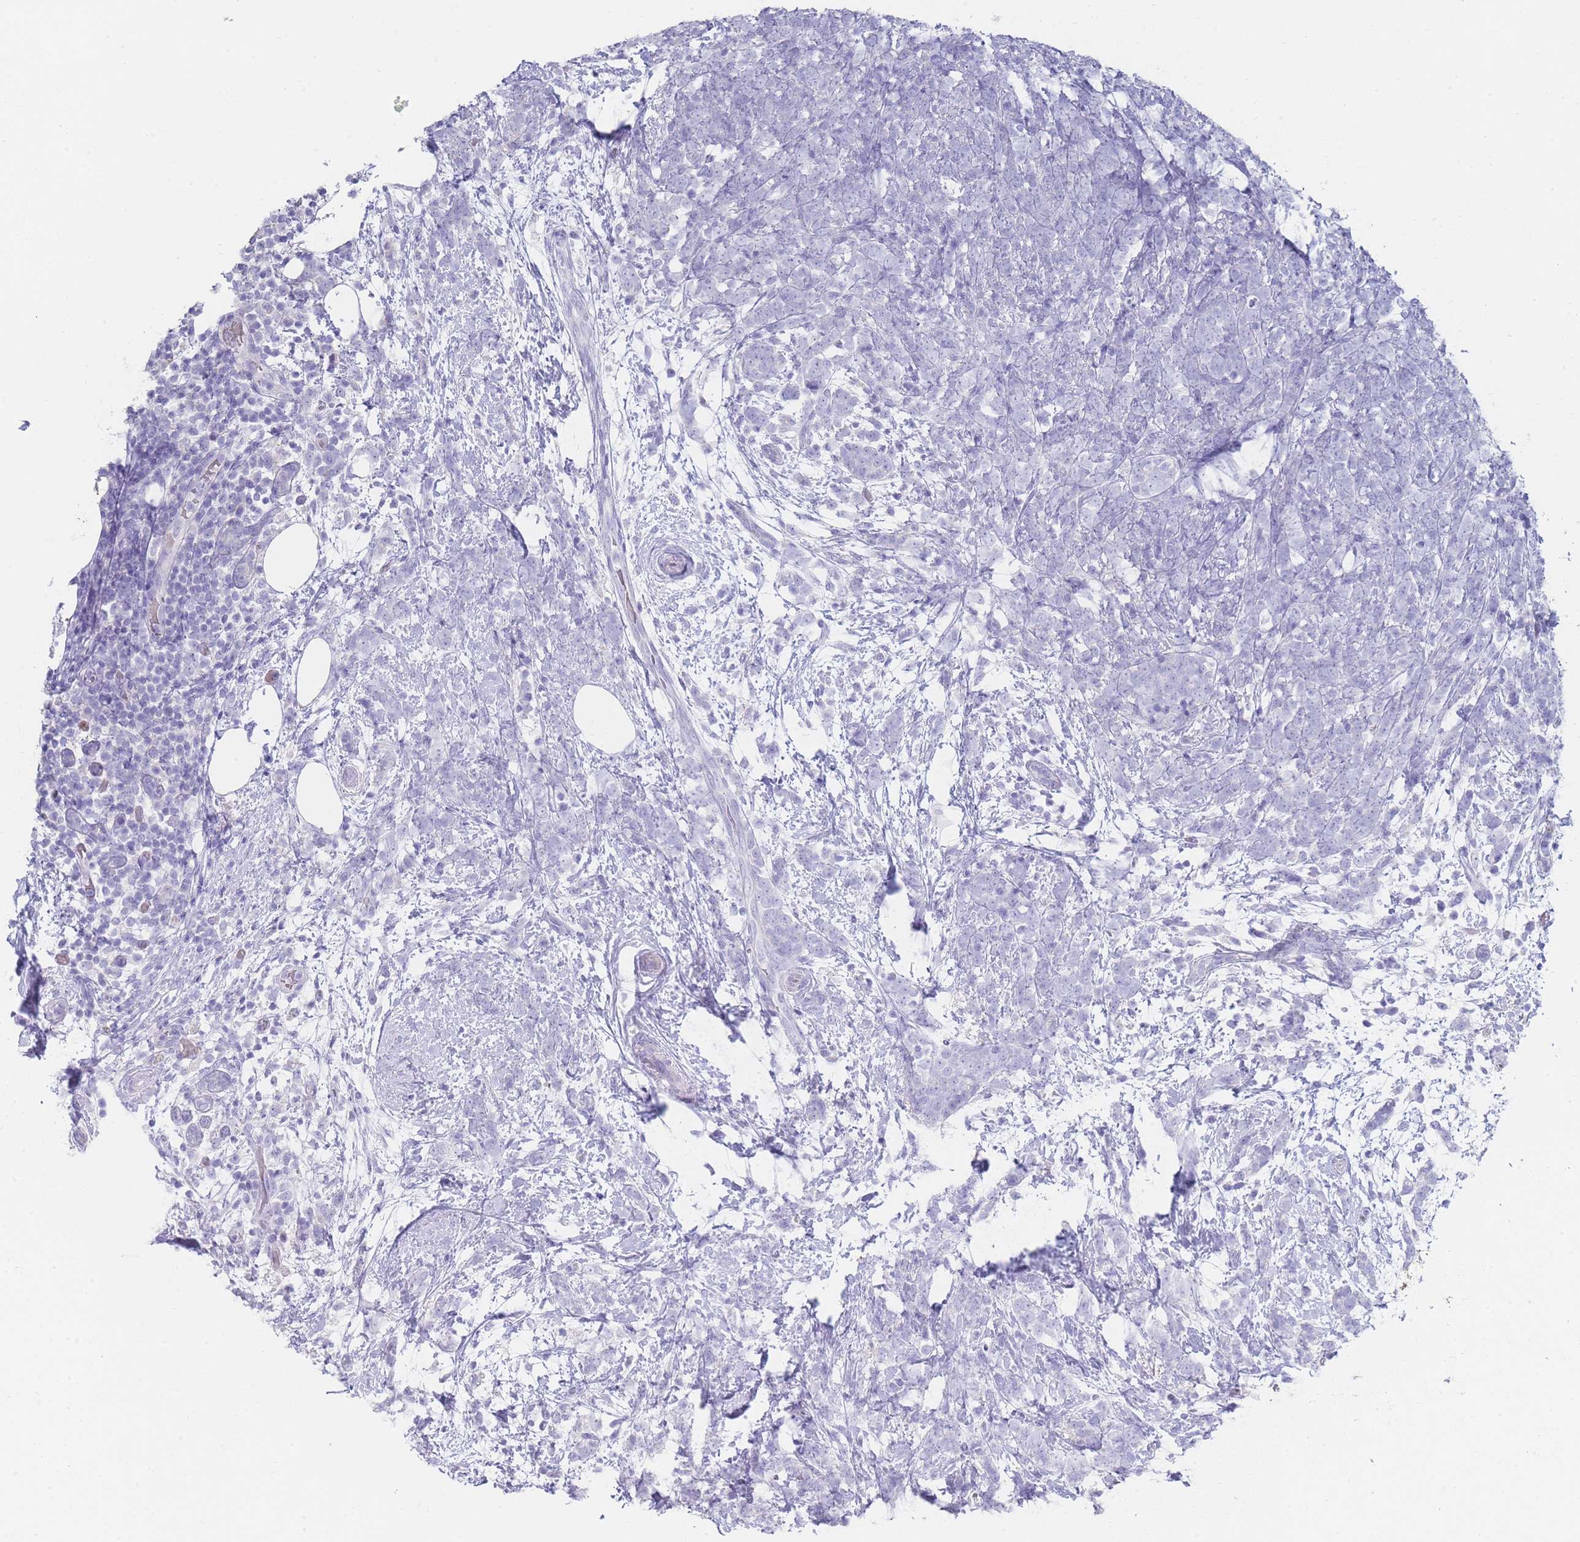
{"staining": {"intensity": "negative", "quantity": "none", "location": "none"}, "tissue": "breast cancer", "cell_type": "Tumor cells", "image_type": "cancer", "snomed": [{"axis": "morphology", "description": "Lobular carcinoma"}, {"axis": "topography", "description": "Breast"}], "caption": "DAB (3,3'-diaminobenzidine) immunohistochemical staining of human lobular carcinoma (breast) shows no significant expression in tumor cells.", "gene": "HBG2", "patient": {"sex": "female", "age": 58}}